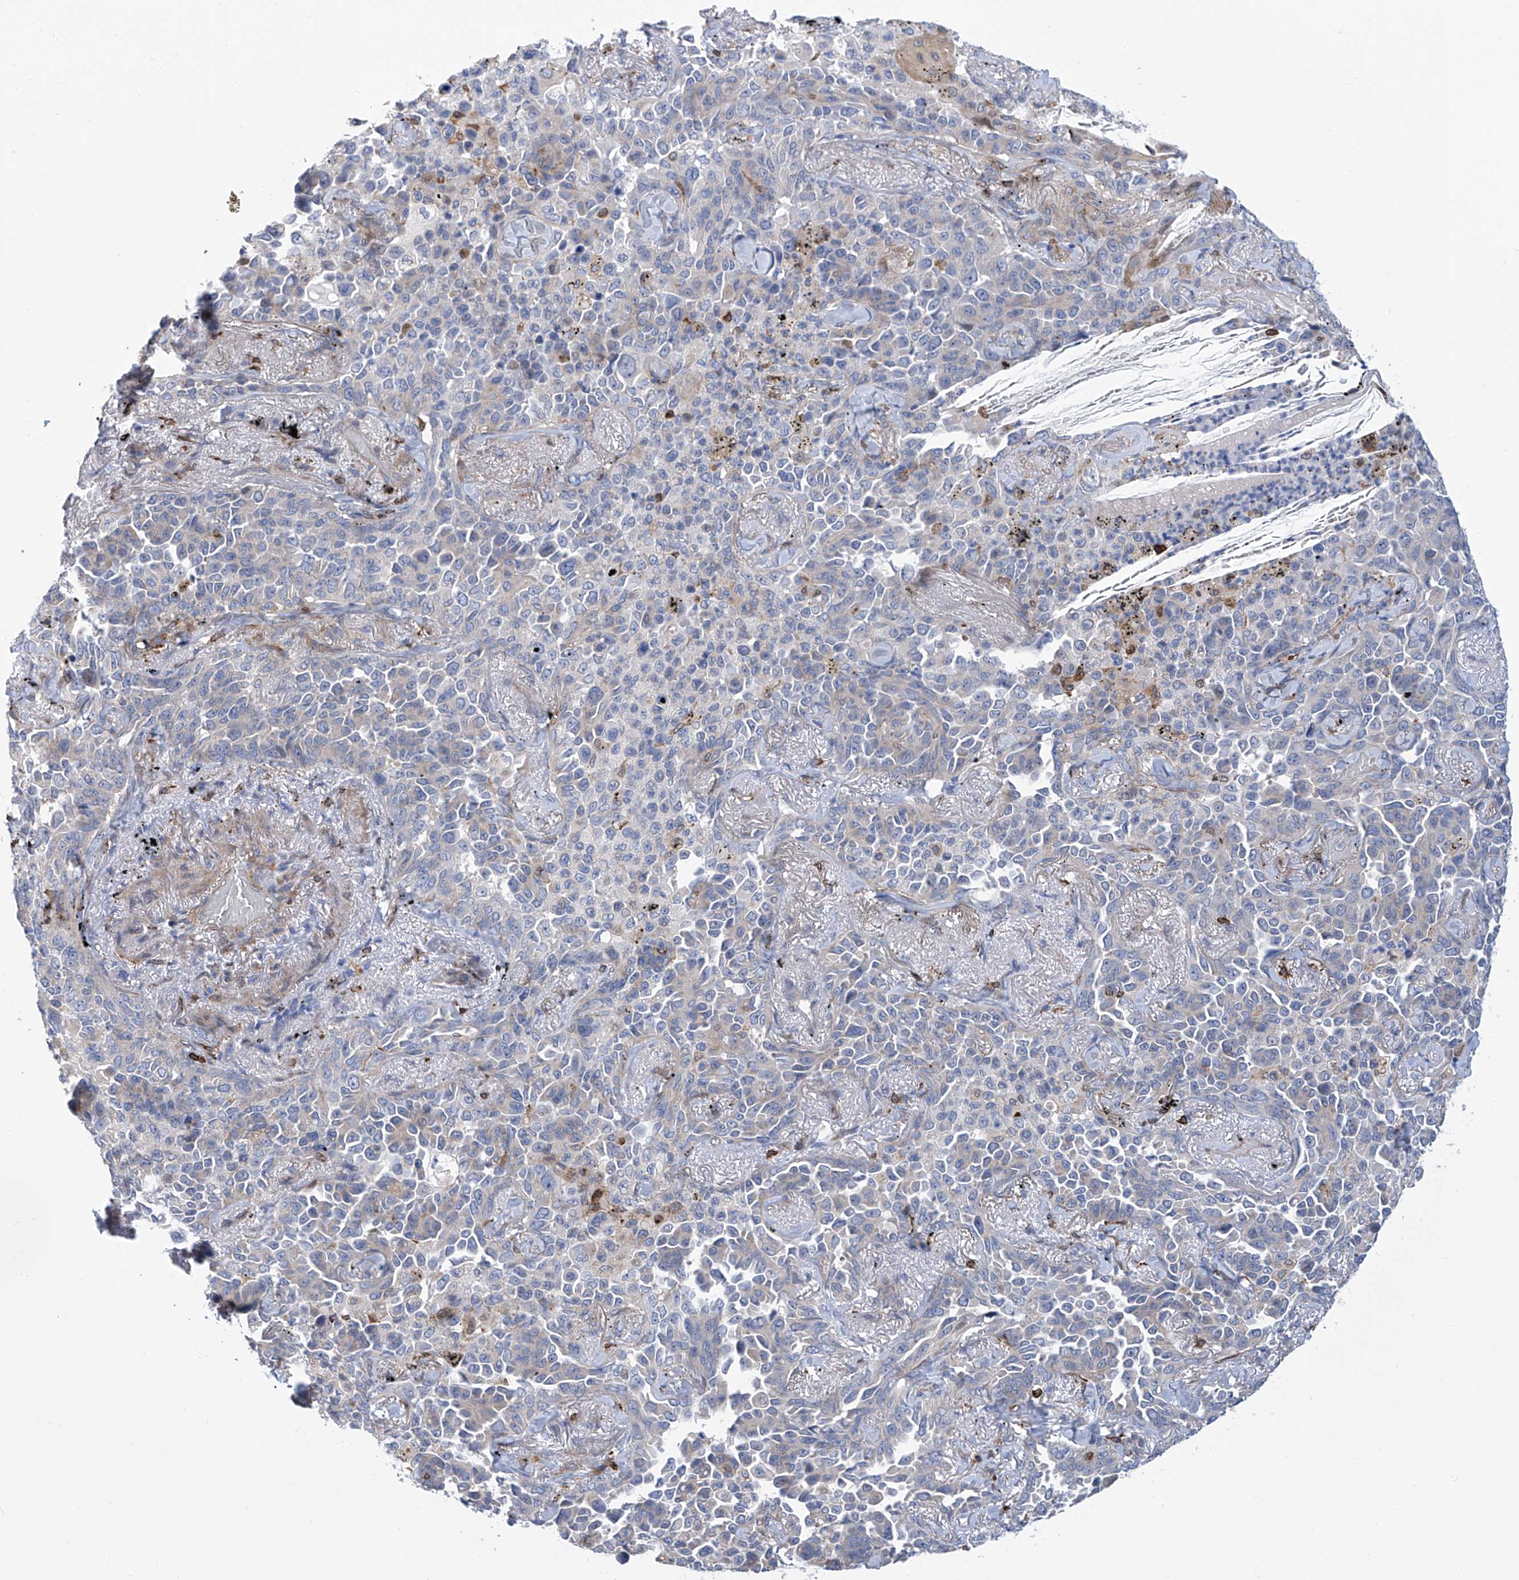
{"staining": {"intensity": "negative", "quantity": "none", "location": "none"}, "tissue": "lung cancer", "cell_type": "Tumor cells", "image_type": "cancer", "snomed": [{"axis": "morphology", "description": "Adenocarcinoma, NOS"}, {"axis": "topography", "description": "Lung"}], "caption": "There is no significant staining in tumor cells of adenocarcinoma (lung). (DAB (3,3'-diaminobenzidine) immunohistochemistry (IHC) with hematoxylin counter stain).", "gene": "TNN", "patient": {"sex": "female", "age": 67}}